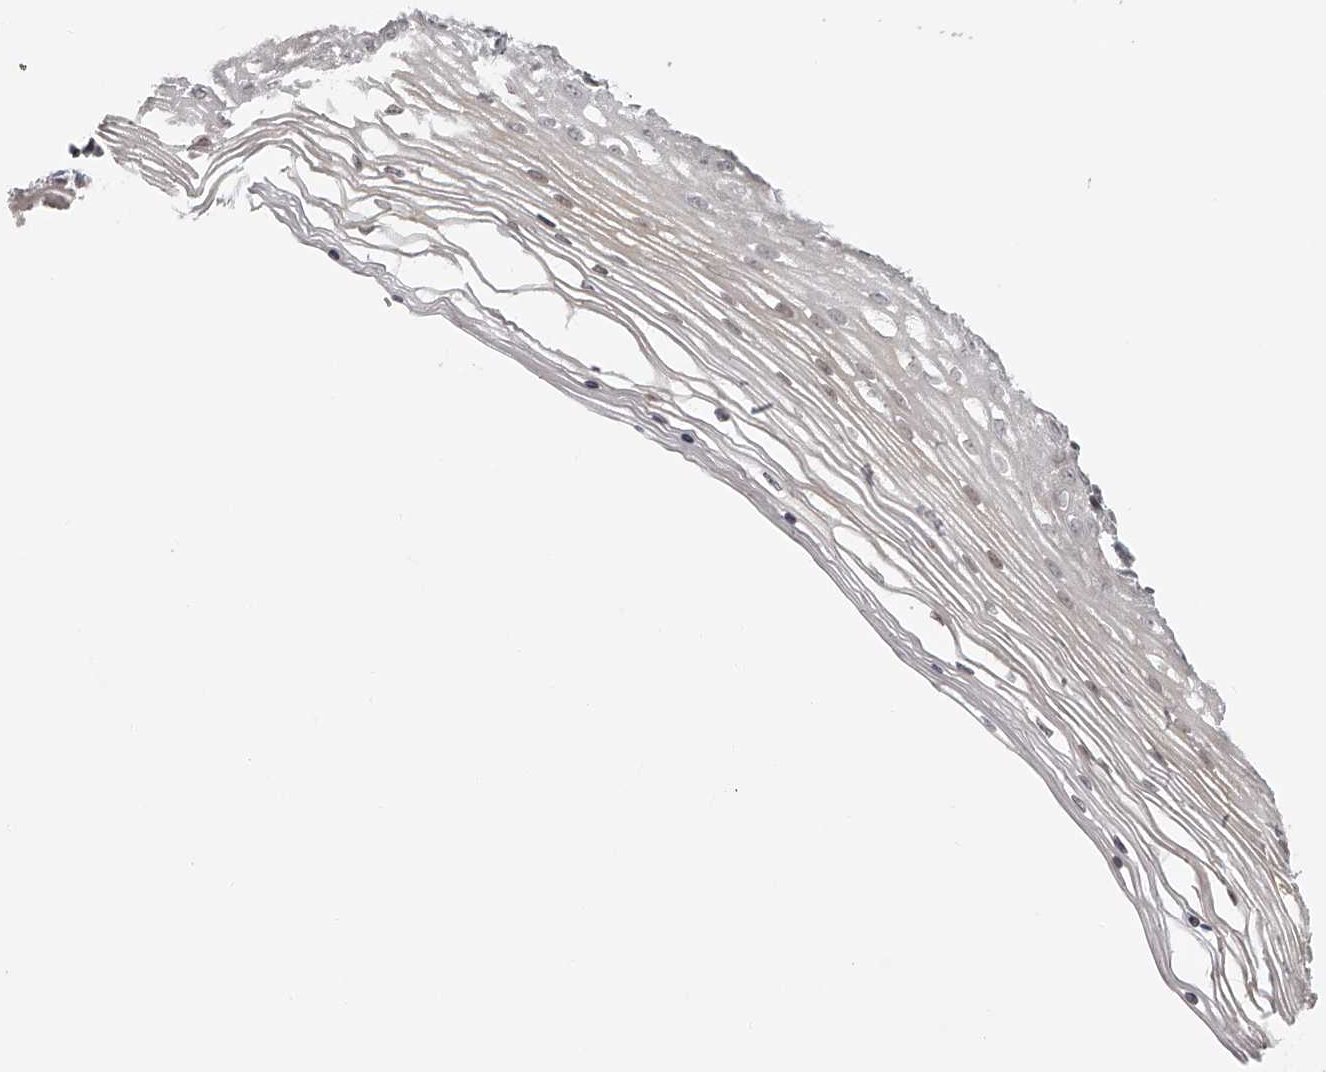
{"staining": {"intensity": "moderate", "quantity": "<25%", "location": "cytoplasmic/membranous,nuclear"}, "tissue": "vagina", "cell_type": "Squamous epithelial cells", "image_type": "normal", "snomed": [{"axis": "morphology", "description": "Normal tissue, NOS"}, {"axis": "topography", "description": "Vagina"}], "caption": "This is an image of immunohistochemistry (IHC) staining of normal vagina, which shows moderate staining in the cytoplasmic/membranous,nuclear of squamous epithelial cells.", "gene": "RNF220", "patient": {"sex": "female", "age": 46}}